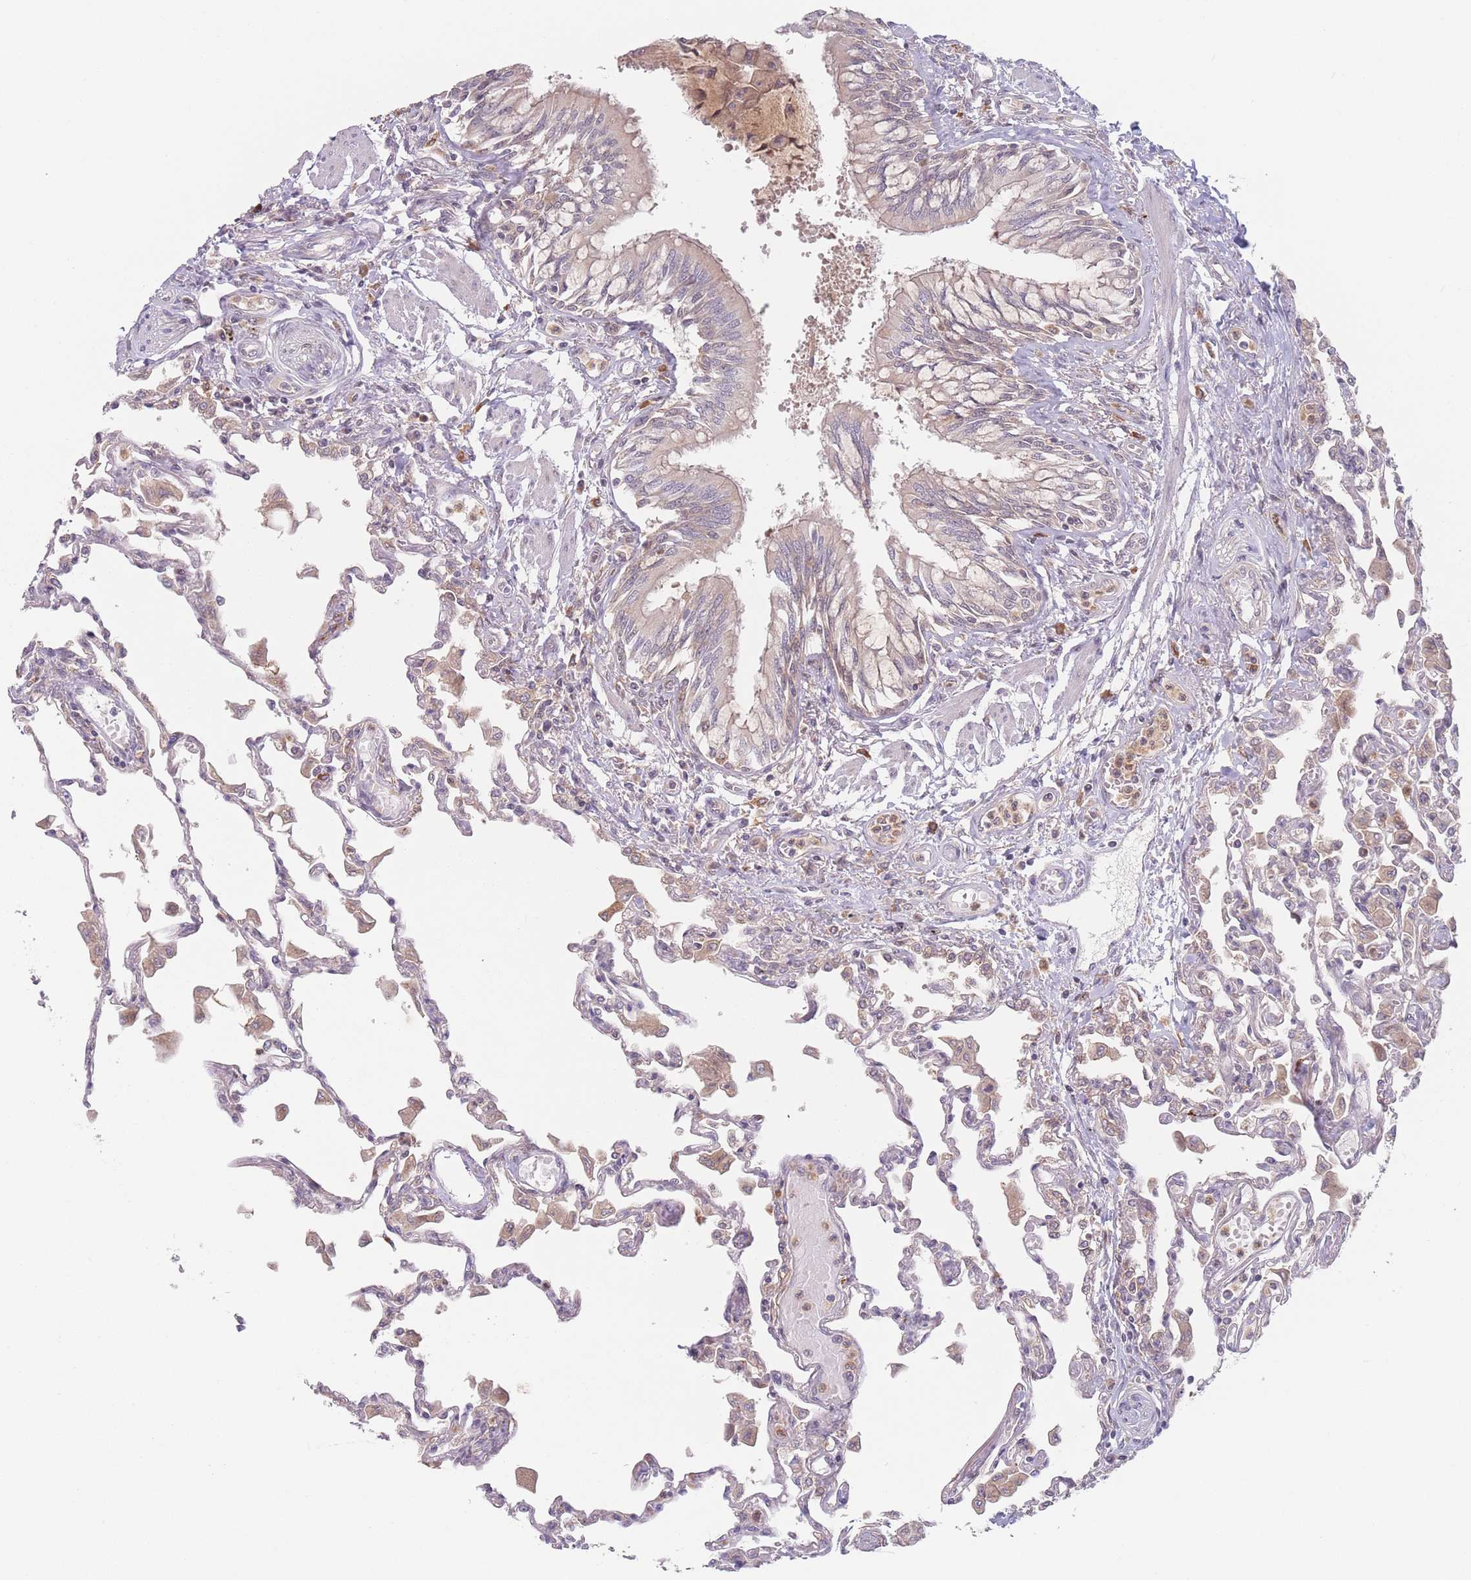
{"staining": {"intensity": "weak", "quantity": "<25%", "location": "cytoplasmic/membranous"}, "tissue": "lung", "cell_type": "Alveolar cells", "image_type": "normal", "snomed": [{"axis": "morphology", "description": "Normal tissue, NOS"}, {"axis": "topography", "description": "Bronchus"}, {"axis": "topography", "description": "Lung"}], "caption": "An immunohistochemistry histopathology image of normal lung is shown. There is no staining in alveolar cells of lung.", "gene": "PPM1A", "patient": {"sex": "female", "age": 49}}